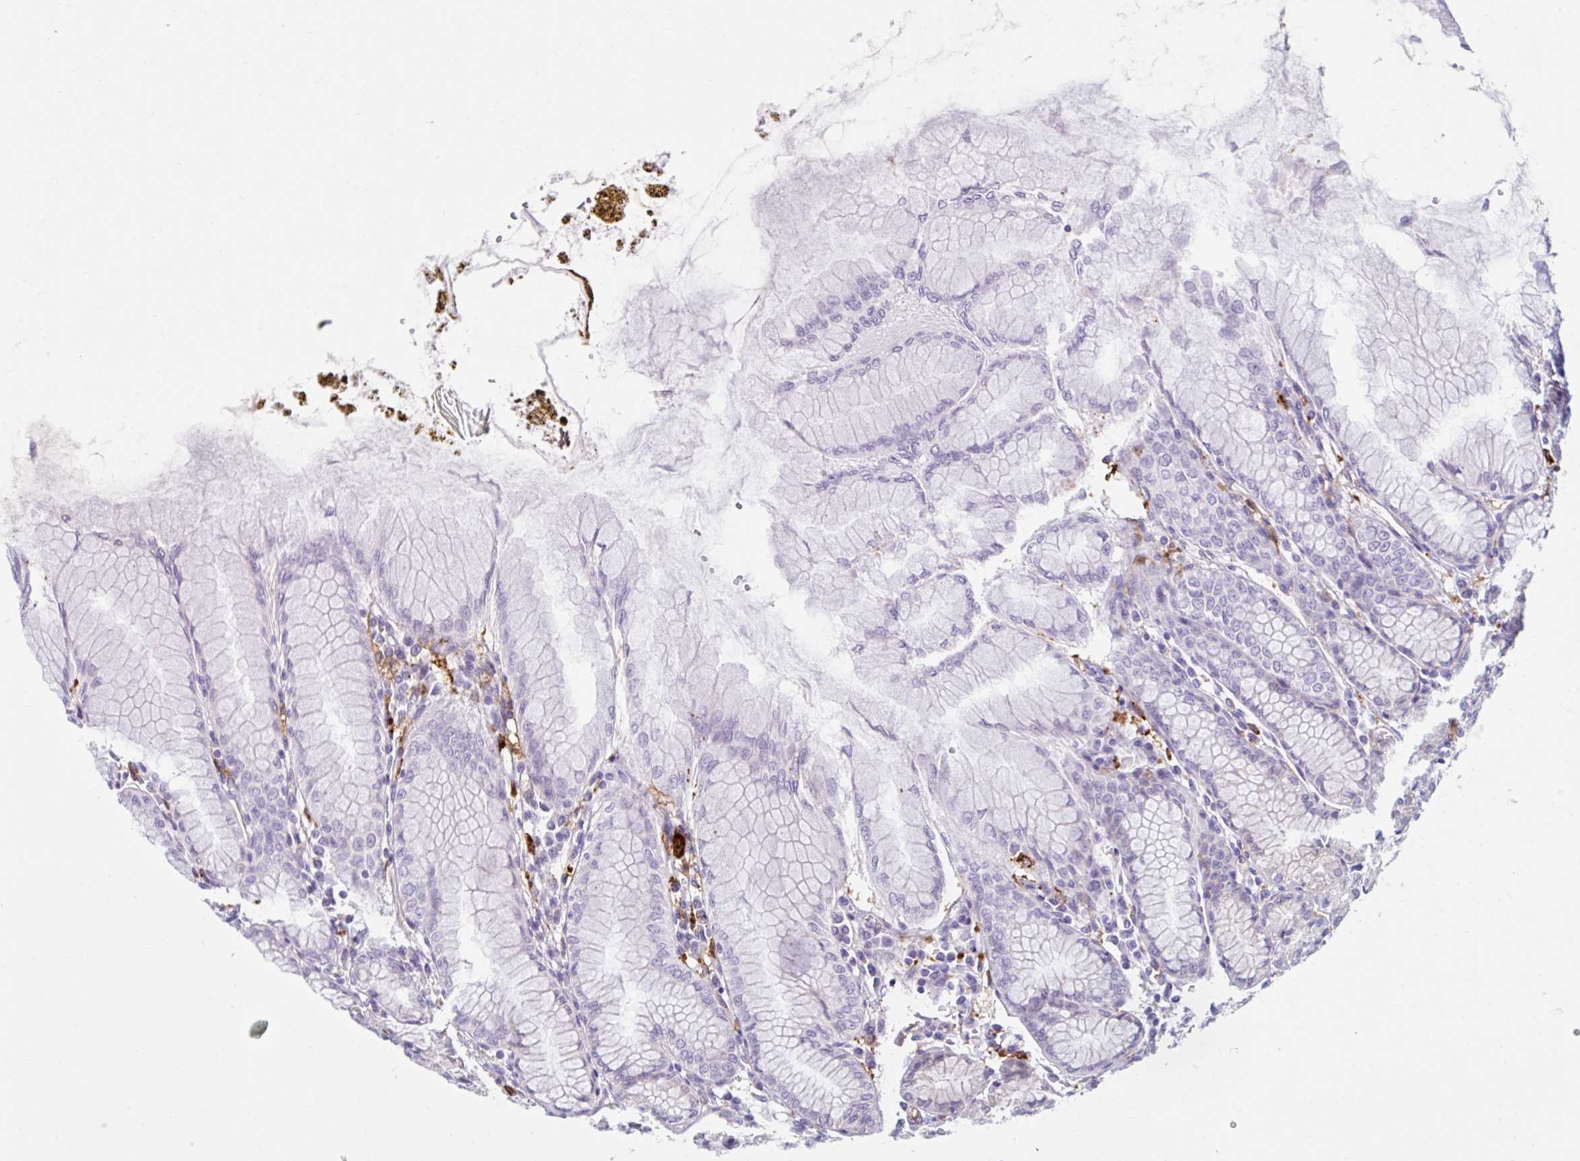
{"staining": {"intensity": "negative", "quantity": "none", "location": "none"}, "tissue": "stomach", "cell_type": "Glandular cells", "image_type": "normal", "snomed": [{"axis": "morphology", "description": "Normal tissue, NOS"}, {"axis": "topography", "description": "Stomach"}], "caption": "DAB (3,3'-diaminobenzidine) immunohistochemical staining of normal stomach reveals no significant expression in glandular cells.", "gene": "CEP120", "patient": {"sex": "female", "age": 57}}